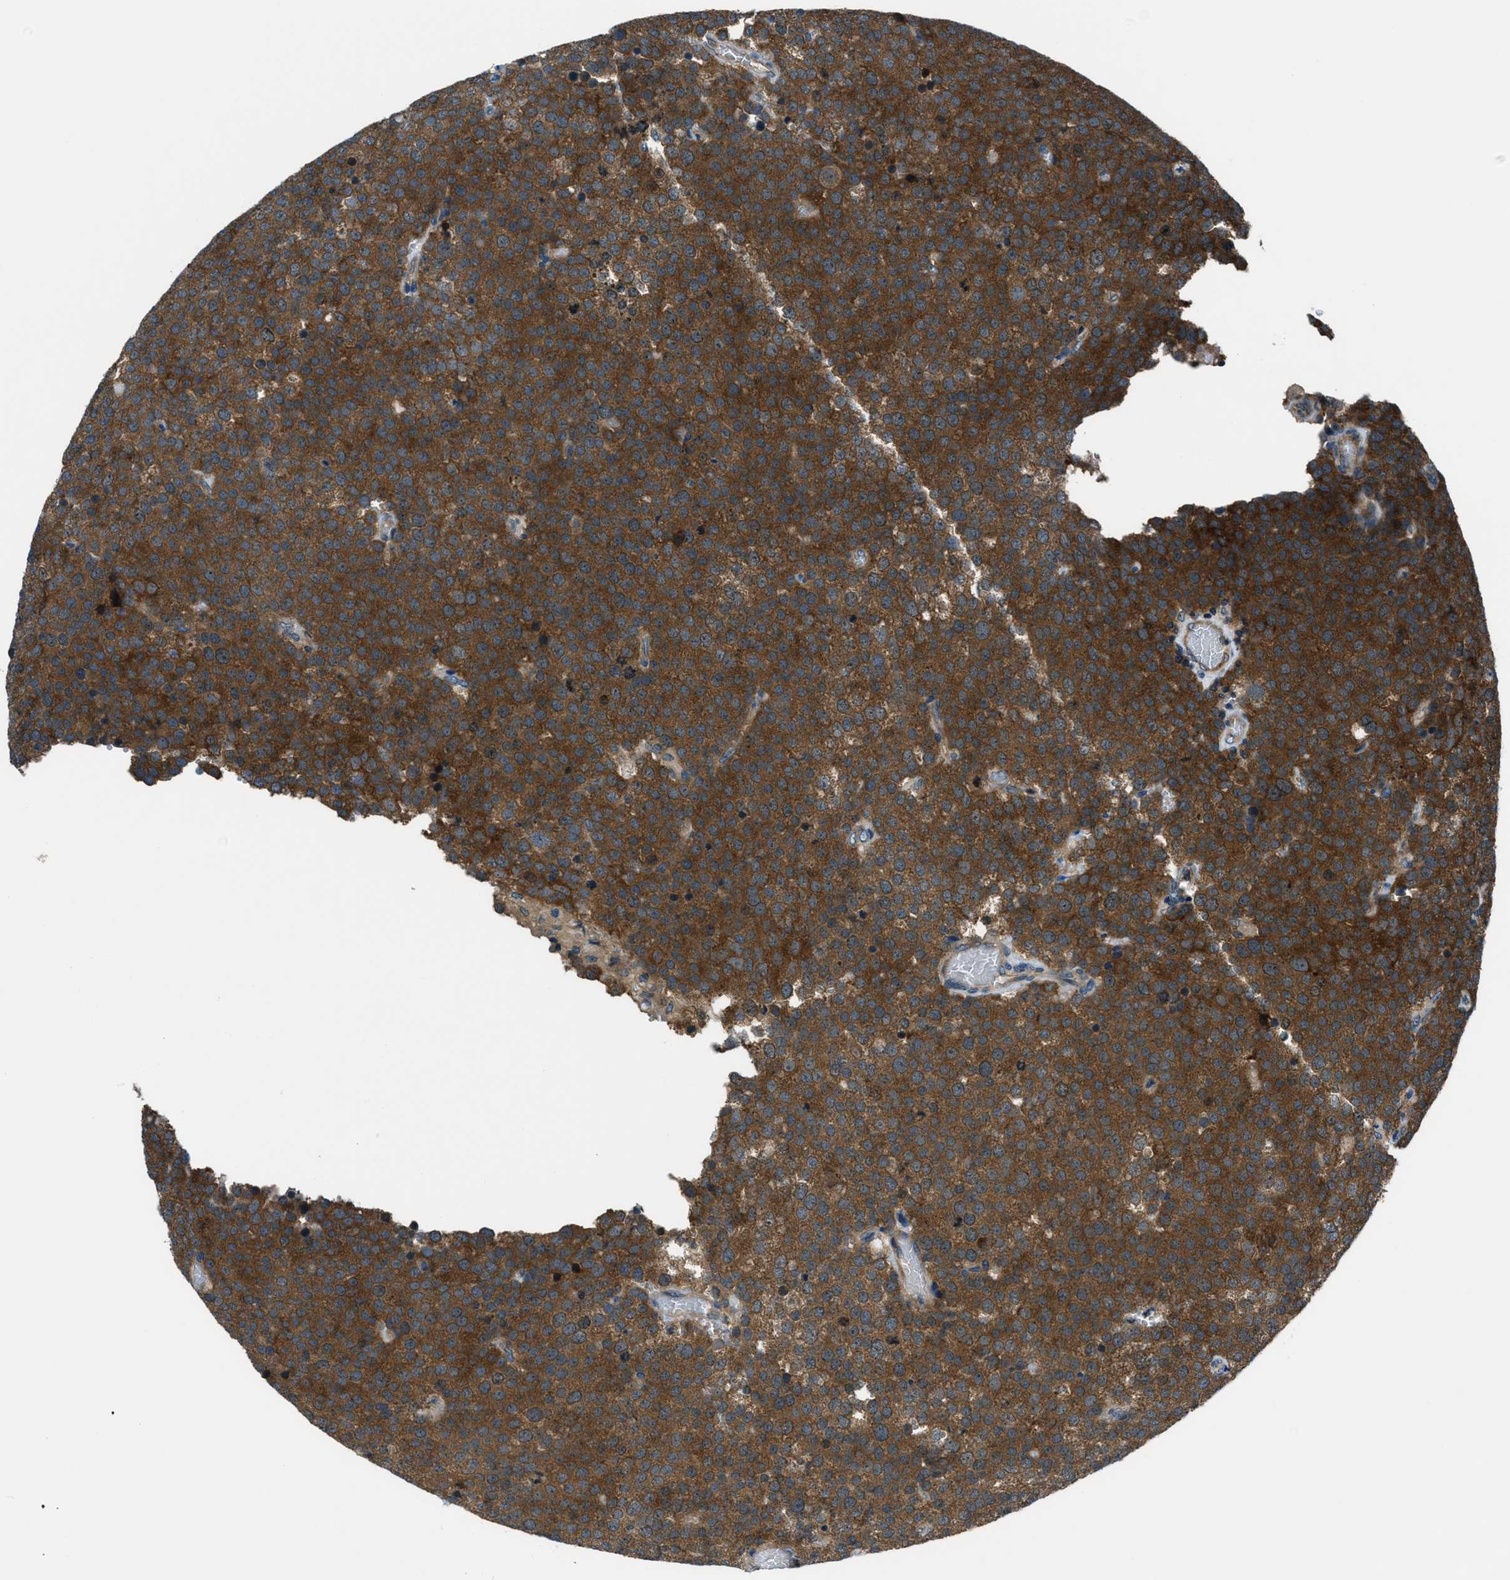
{"staining": {"intensity": "strong", "quantity": ">75%", "location": "cytoplasmic/membranous"}, "tissue": "testis cancer", "cell_type": "Tumor cells", "image_type": "cancer", "snomed": [{"axis": "morphology", "description": "Normal tissue, NOS"}, {"axis": "morphology", "description": "Seminoma, NOS"}, {"axis": "topography", "description": "Testis"}], "caption": "DAB (3,3'-diaminobenzidine) immunohistochemical staining of testis seminoma shows strong cytoplasmic/membranous protein staining in about >75% of tumor cells.", "gene": "ARFGAP2", "patient": {"sex": "male", "age": 71}}